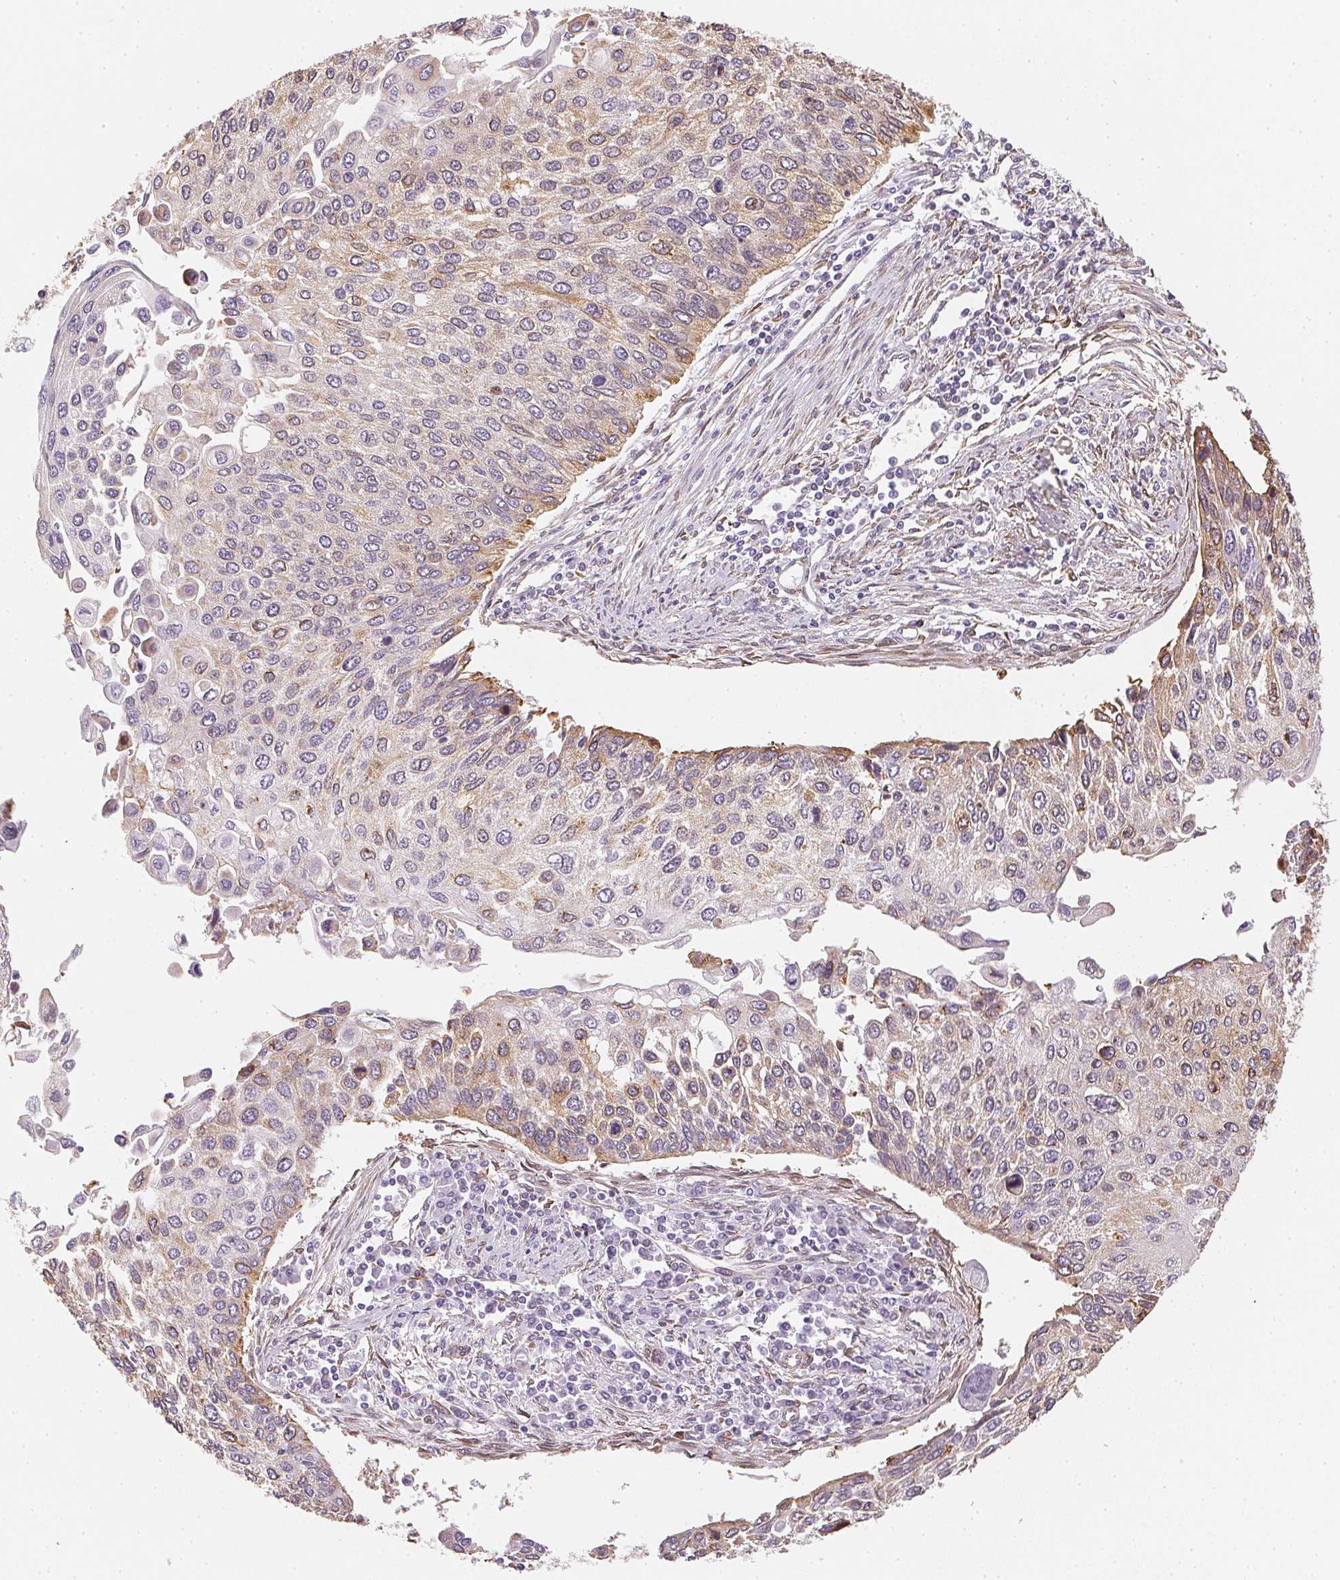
{"staining": {"intensity": "moderate", "quantity": "<25%", "location": "cytoplasmic/membranous"}, "tissue": "lung cancer", "cell_type": "Tumor cells", "image_type": "cancer", "snomed": [{"axis": "morphology", "description": "Squamous cell carcinoma, NOS"}, {"axis": "morphology", "description": "Squamous cell carcinoma, metastatic, NOS"}, {"axis": "topography", "description": "Lung"}], "caption": "Squamous cell carcinoma (lung) tissue displays moderate cytoplasmic/membranous staining in approximately <25% of tumor cells", "gene": "RSBN1", "patient": {"sex": "male", "age": 63}}